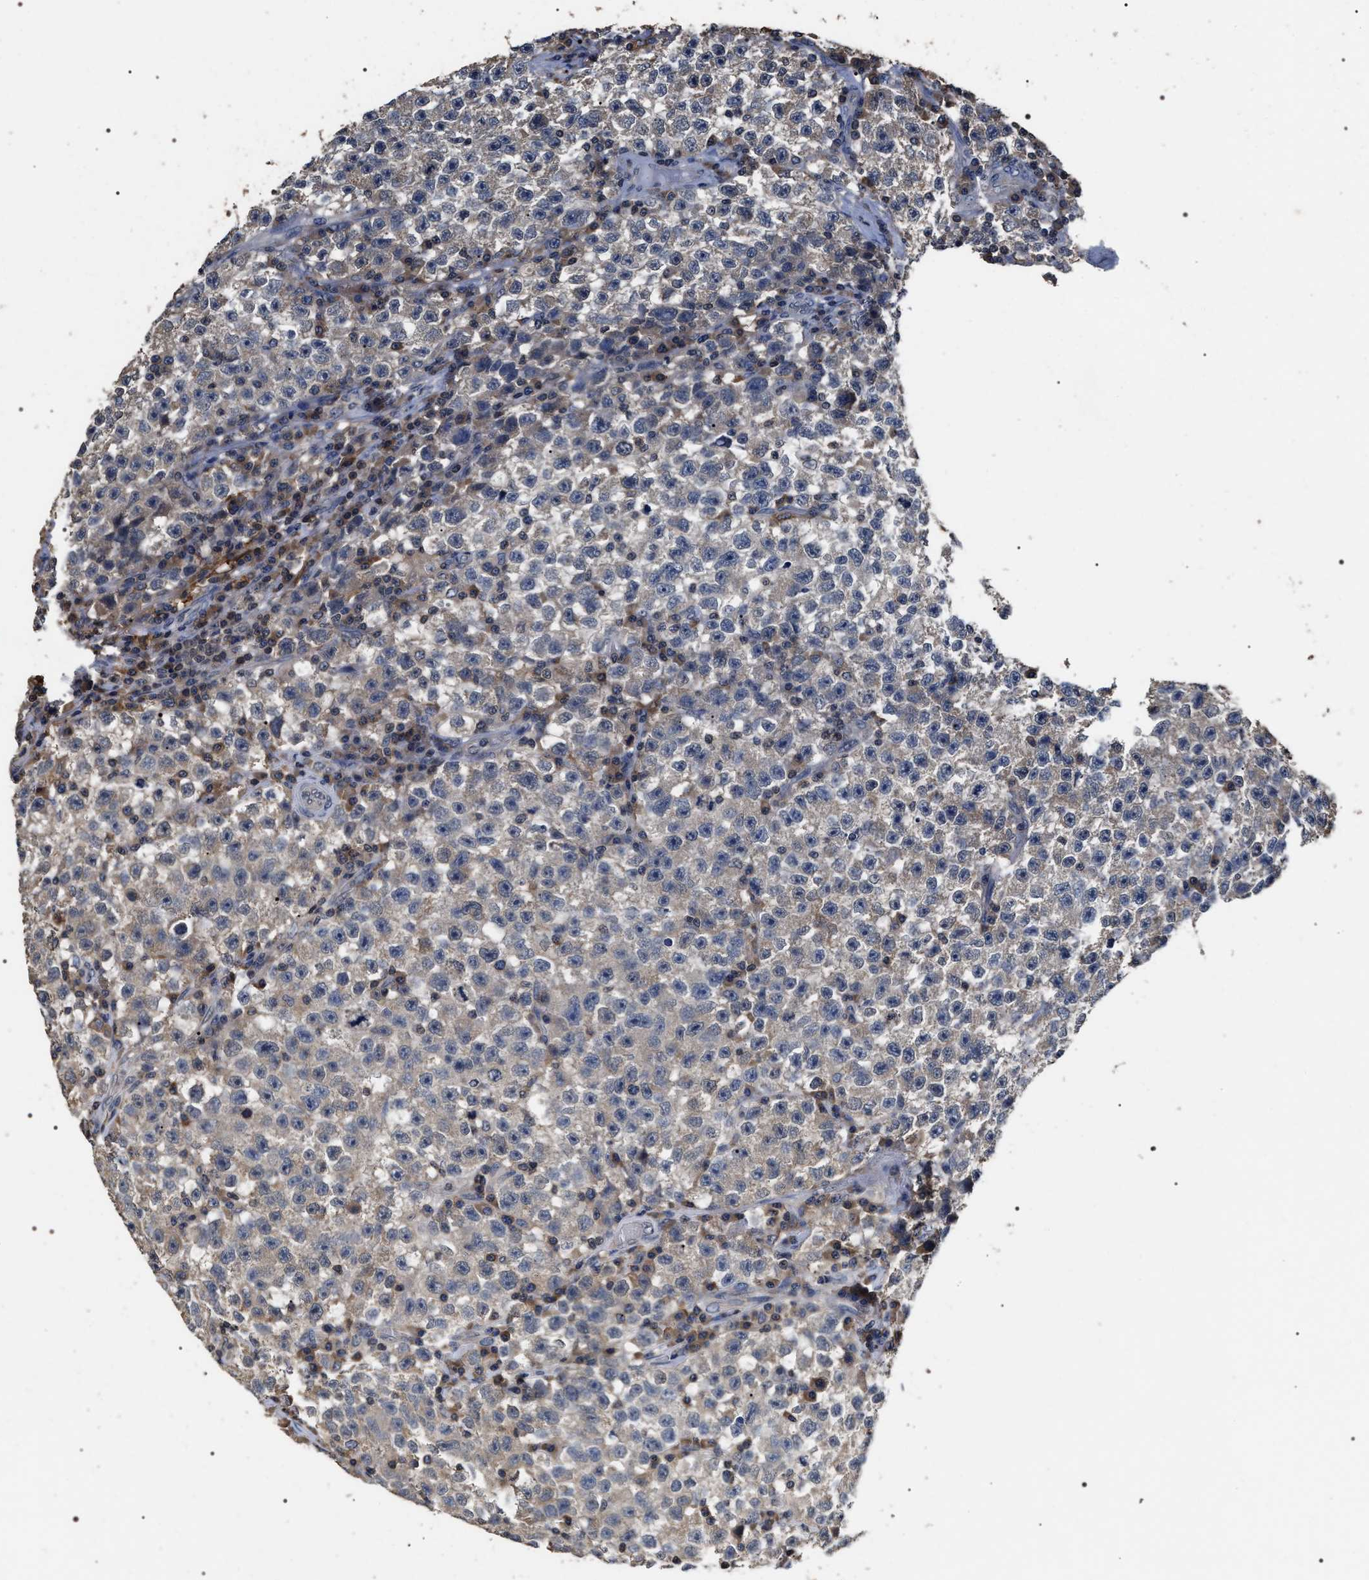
{"staining": {"intensity": "weak", "quantity": "25%-75%", "location": "cytoplasmic/membranous"}, "tissue": "testis cancer", "cell_type": "Tumor cells", "image_type": "cancer", "snomed": [{"axis": "morphology", "description": "Seminoma, NOS"}, {"axis": "topography", "description": "Testis"}], "caption": "Testis seminoma tissue displays weak cytoplasmic/membranous positivity in about 25%-75% of tumor cells, visualized by immunohistochemistry.", "gene": "UPF3A", "patient": {"sex": "male", "age": 22}}